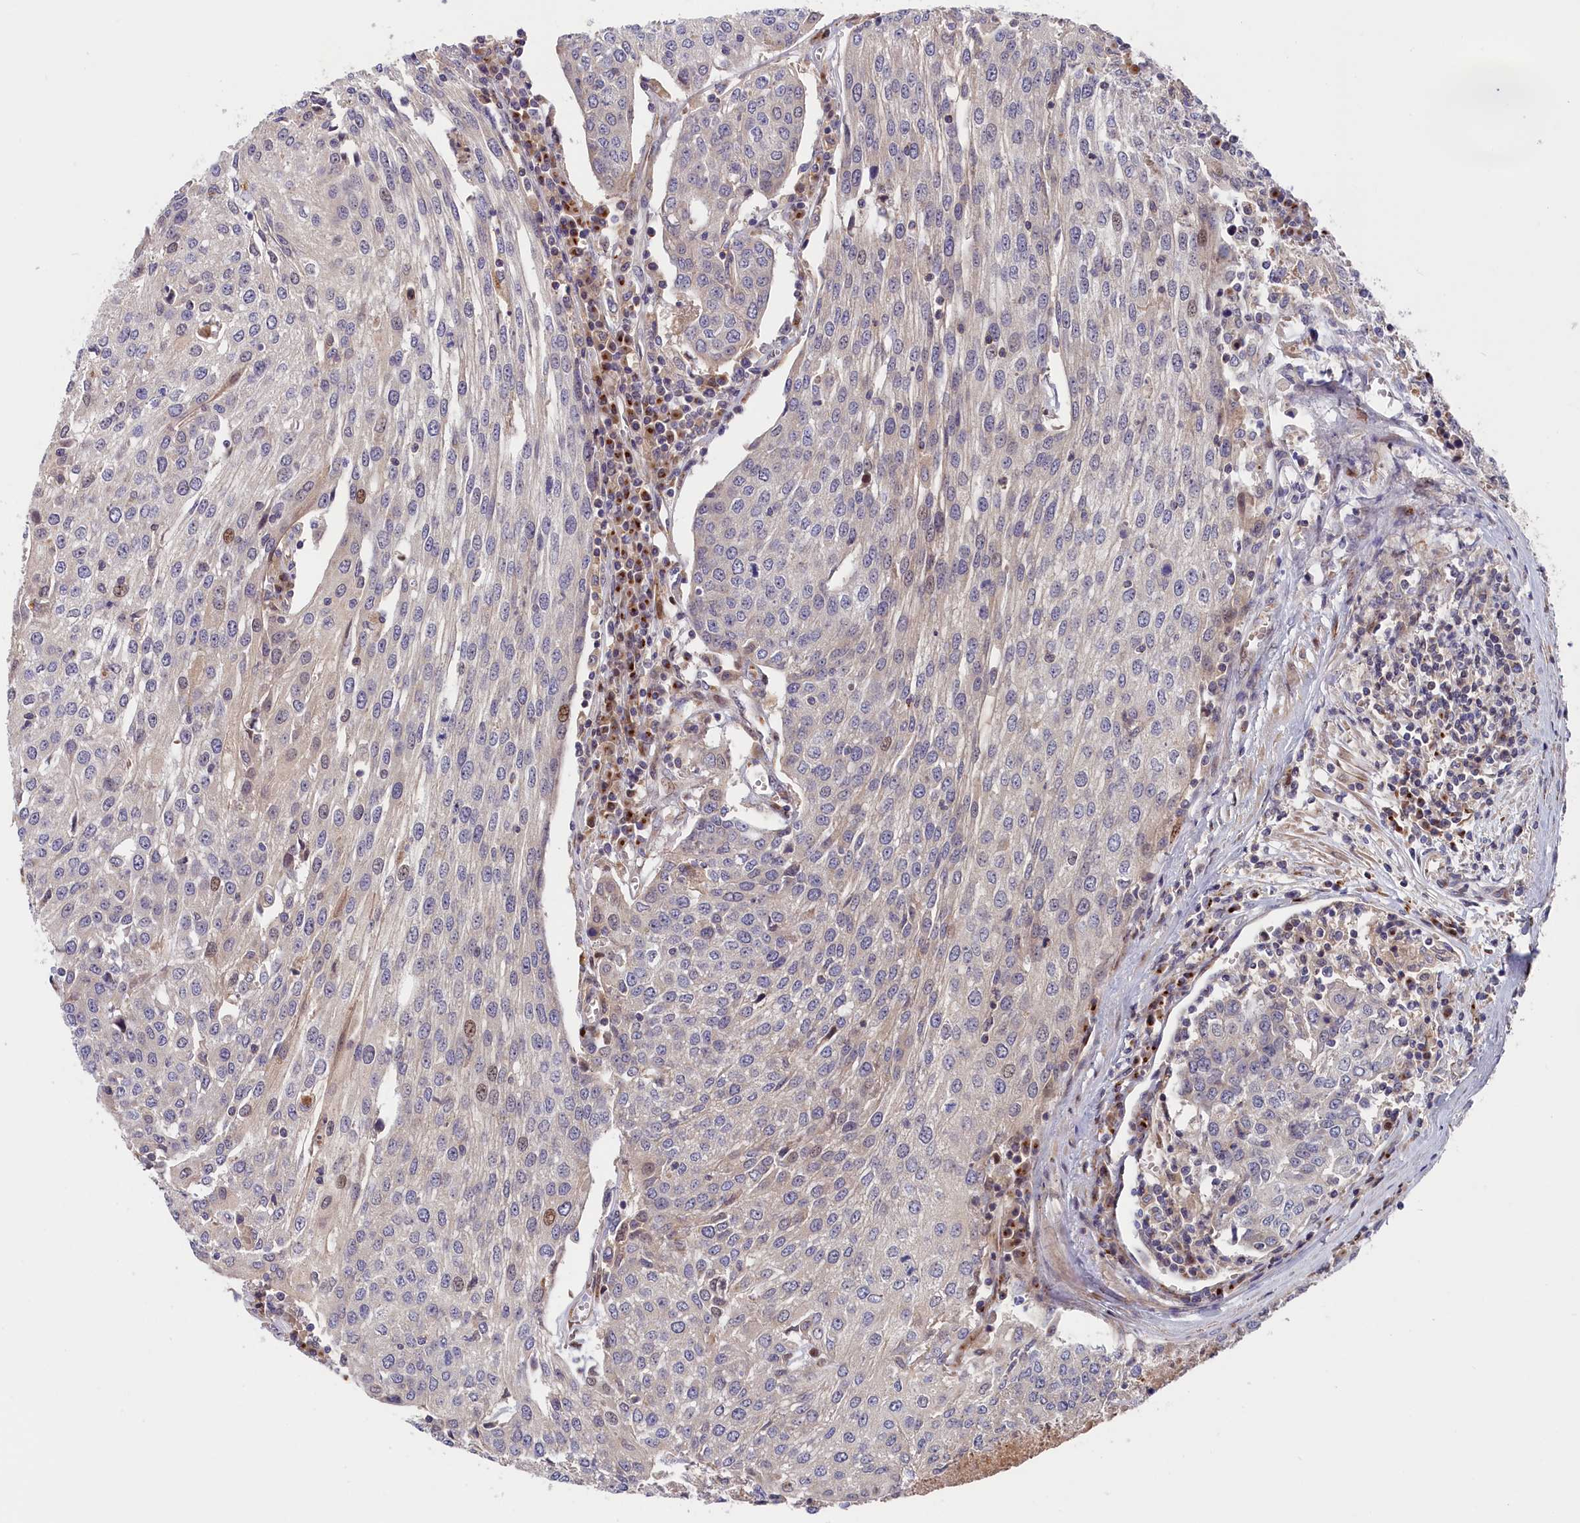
{"staining": {"intensity": "weak", "quantity": "<25%", "location": "nuclear"}, "tissue": "urothelial cancer", "cell_type": "Tumor cells", "image_type": "cancer", "snomed": [{"axis": "morphology", "description": "Urothelial carcinoma, High grade"}, {"axis": "topography", "description": "Urinary bladder"}], "caption": "Immunohistochemistry (IHC) of human urothelial cancer shows no staining in tumor cells. (Brightfield microscopy of DAB immunohistochemistry at high magnification).", "gene": "CHST12", "patient": {"sex": "female", "age": 85}}